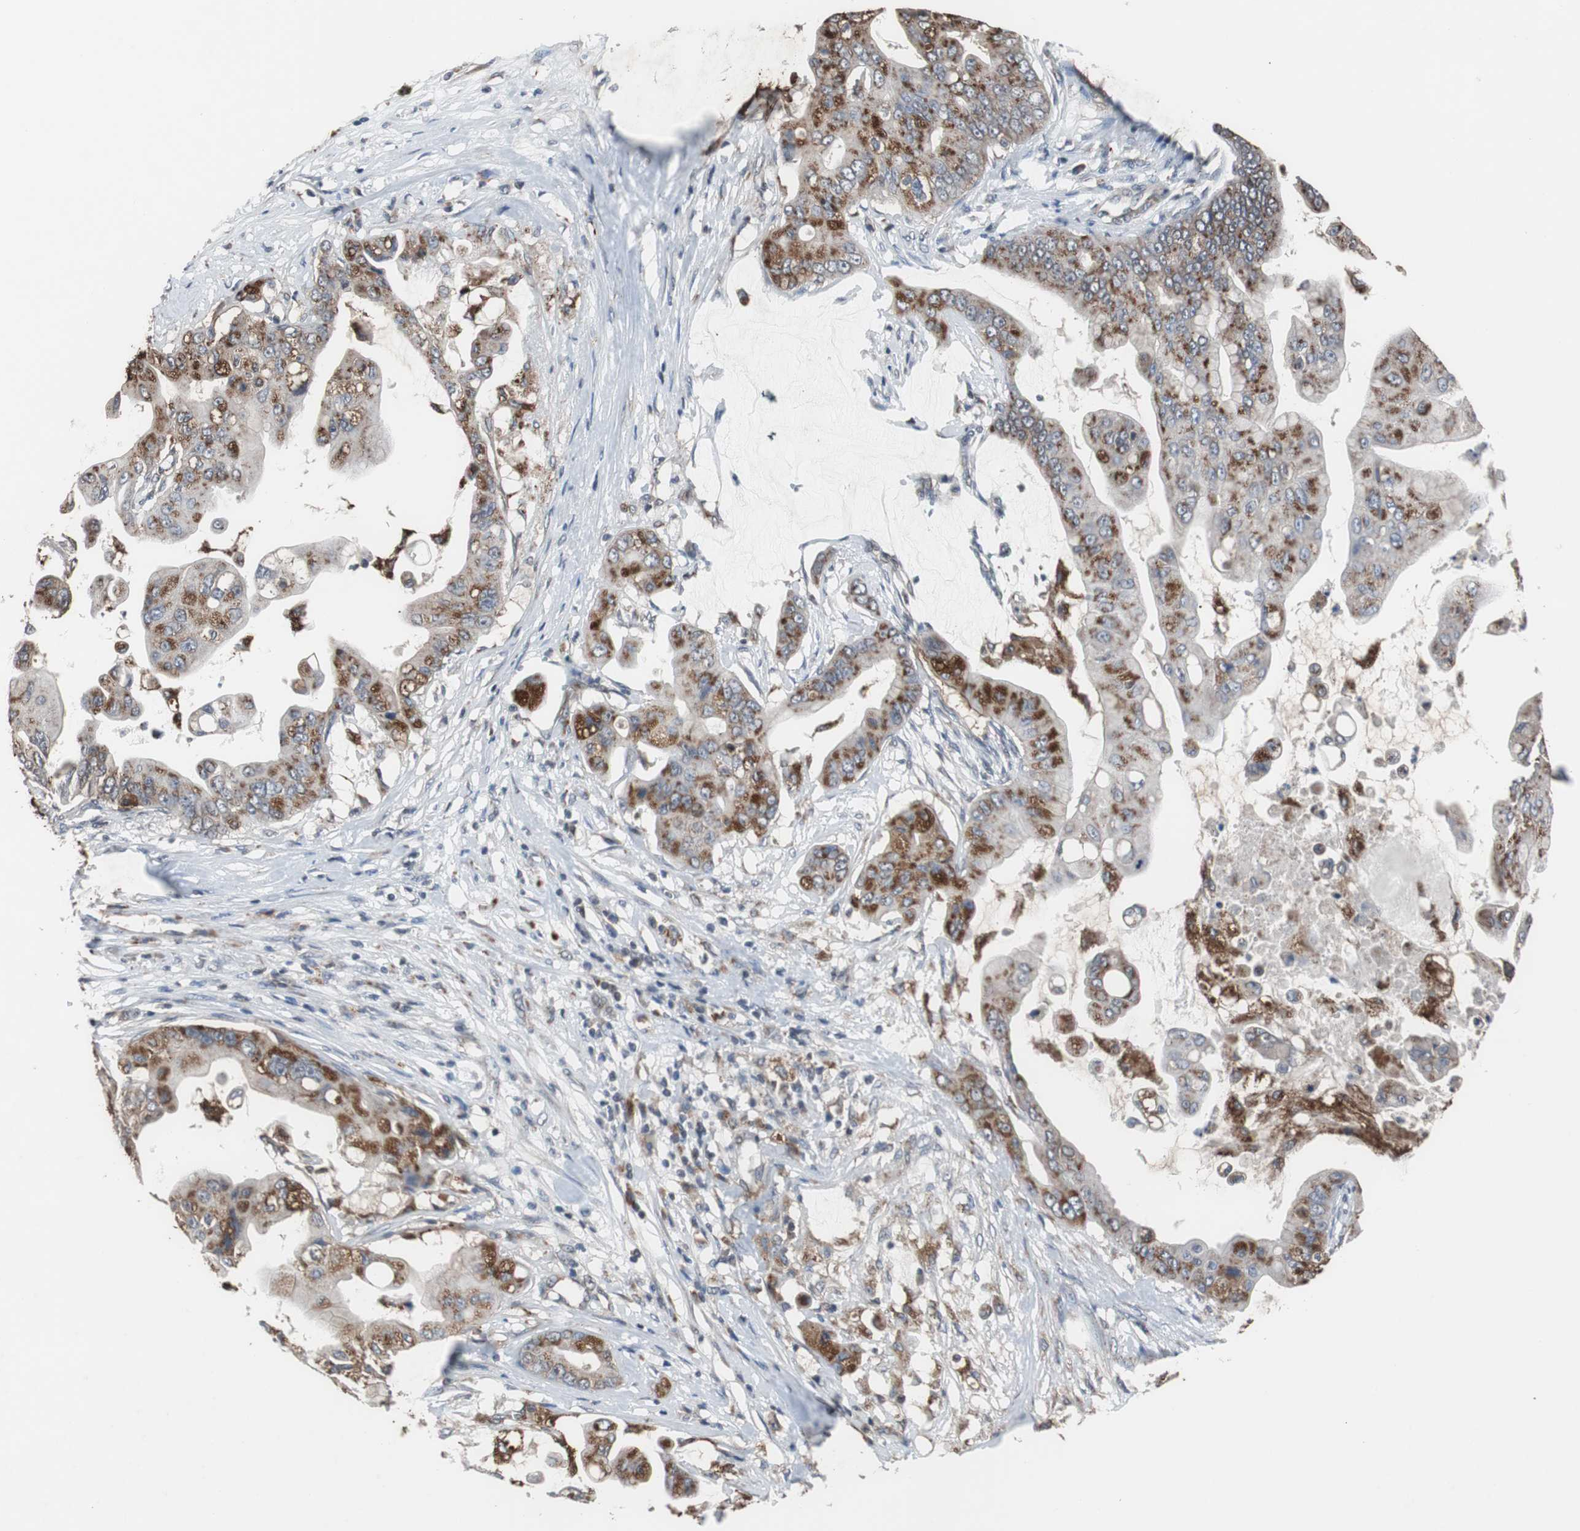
{"staining": {"intensity": "strong", "quantity": ">75%", "location": "cytoplasmic/membranous"}, "tissue": "pancreatic cancer", "cell_type": "Tumor cells", "image_type": "cancer", "snomed": [{"axis": "morphology", "description": "Adenocarcinoma, NOS"}, {"axis": "topography", "description": "Pancreas"}], "caption": "Tumor cells demonstrate high levels of strong cytoplasmic/membranous positivity in approximately >75% of cells in human pancreatic cancer (adenocarcinoma).", "gene": "USP10", "patient": {"sex": "female", "age": 75}}